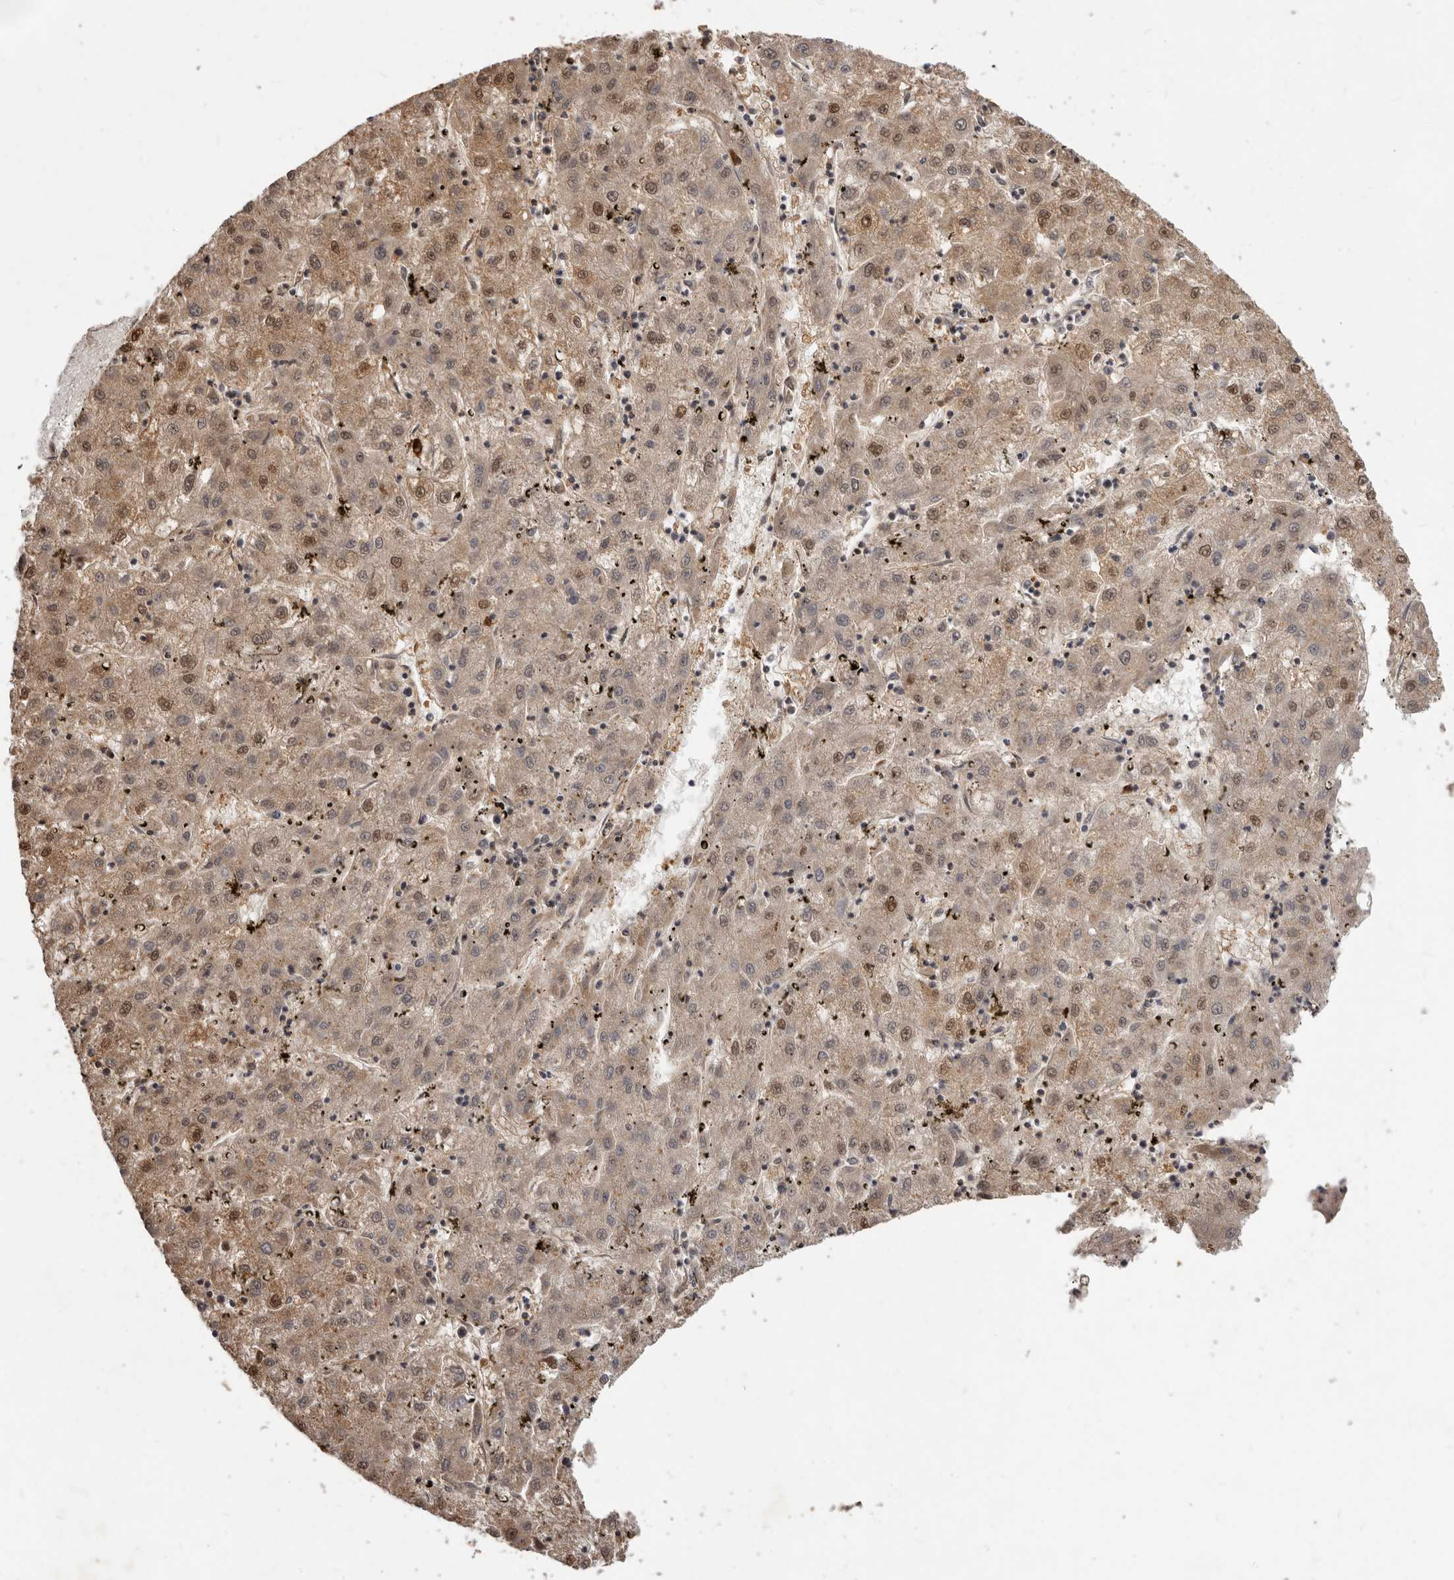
{"staining": {"intensity": "moderate", "quantity": ">75%", "location": "cytoplasmic/membranous,nuclear"}, "tissue": "liver cancer", "cell_type": "Tumor cells", "image_type": "cancer", "snomed": [{"axis": "morphology", "description": "Carcinoma, Hepatocellular, NOS"}, {"axis": "topography", "description": "Liver"}], "caption": "Protein analysis of liver cancer tissue exhibits moderate cytoplasmic/membranous and nuclear positivity in about >75% of tumor cells. Nuclei are stained in blue.", "gene": "MTO1", "patient": {"sex": "male", "age": 72}}